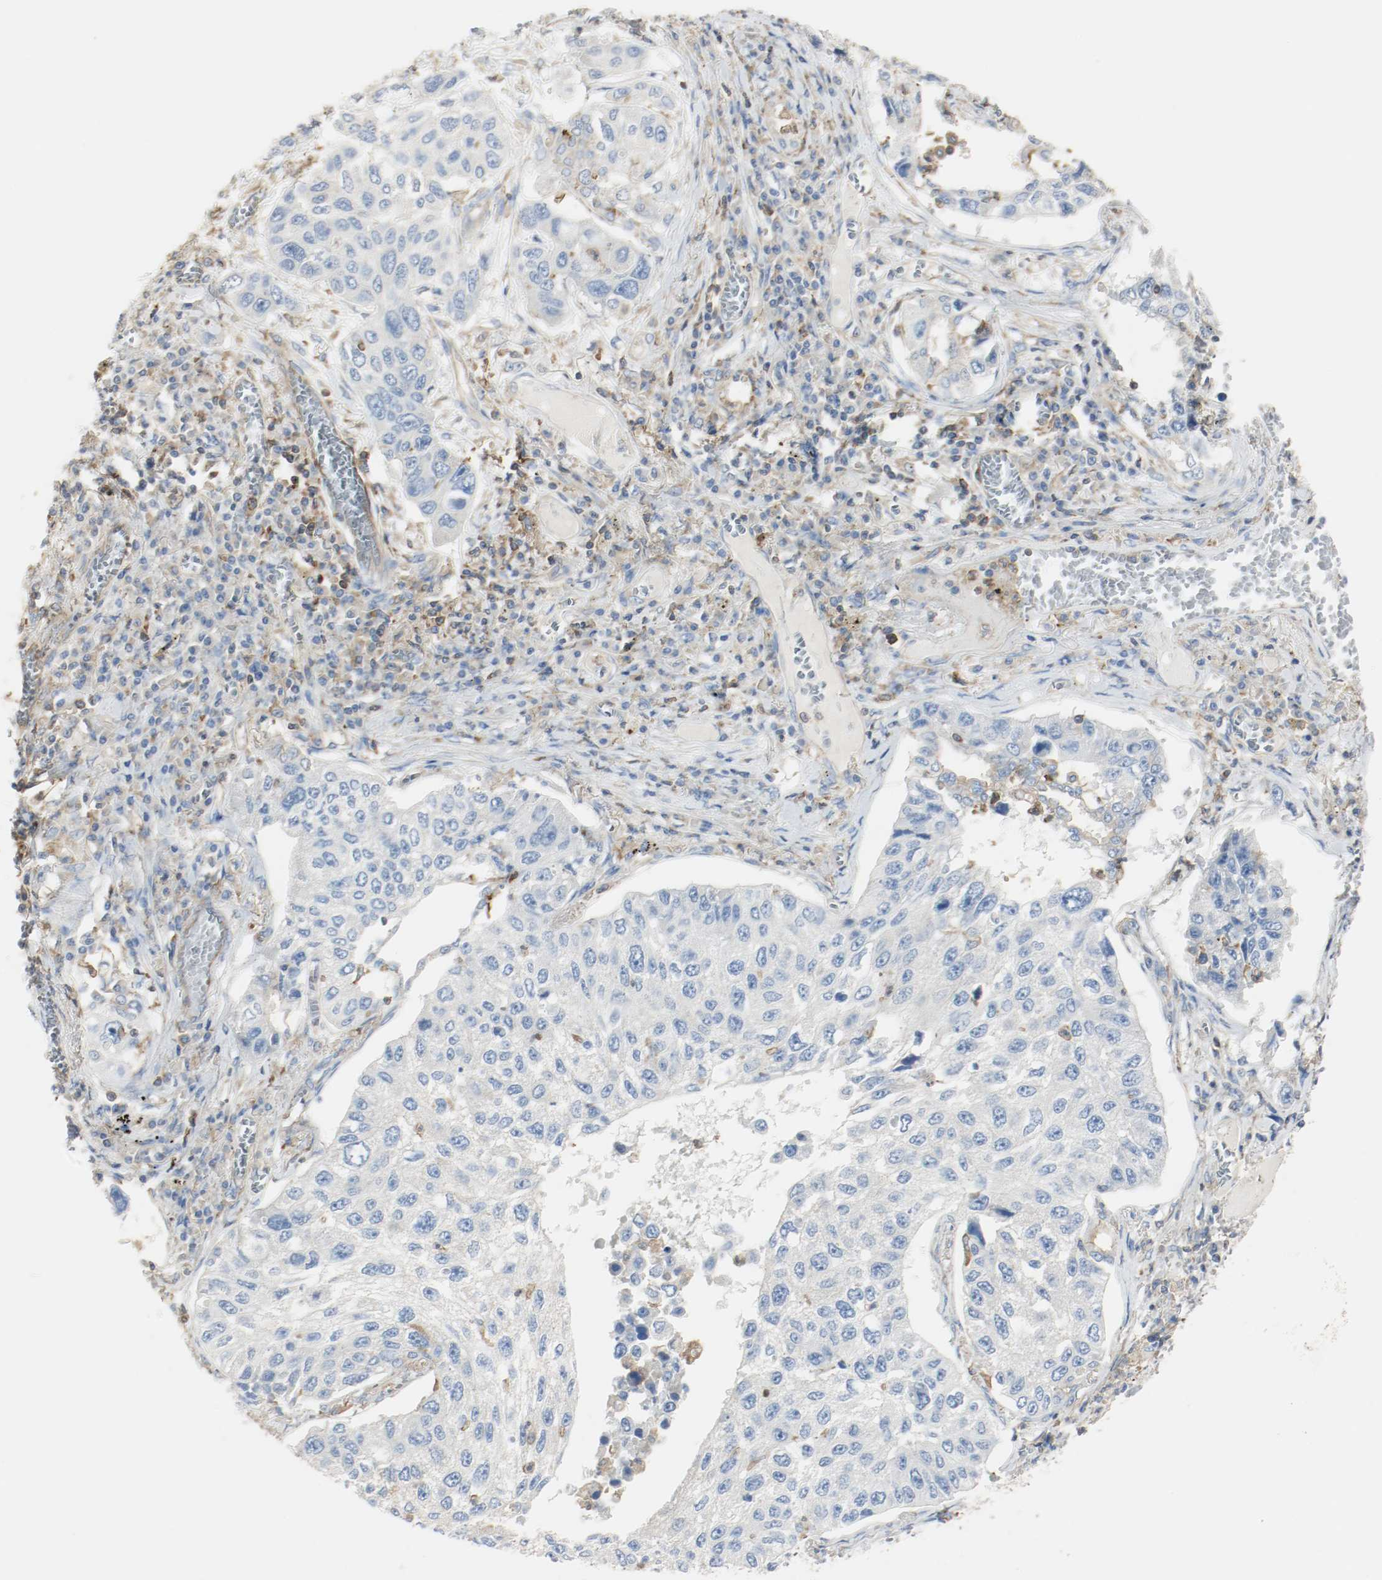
{"staining": {"intensity": "weak", "quantity": "25%-75%", "location": "cytoplasmic/membranous"}, "tissue": "lung cancer", "cell_type": "Tumor cells", "image_type": "cancer", "snomed": [{"axis": "morphology", "description": "Squamous cell carcinoma, NOS"}, {"axis": "topography", "description": "Lung"}], "caption": "Tumor cells reveal weak cytoplasmic/membranous expression in approximately 25%-75% of cells in lung cancer (squamous cell carcinoma).", "gene": "ARPC1B", "patient": {"sex": "male", "age": 71}}